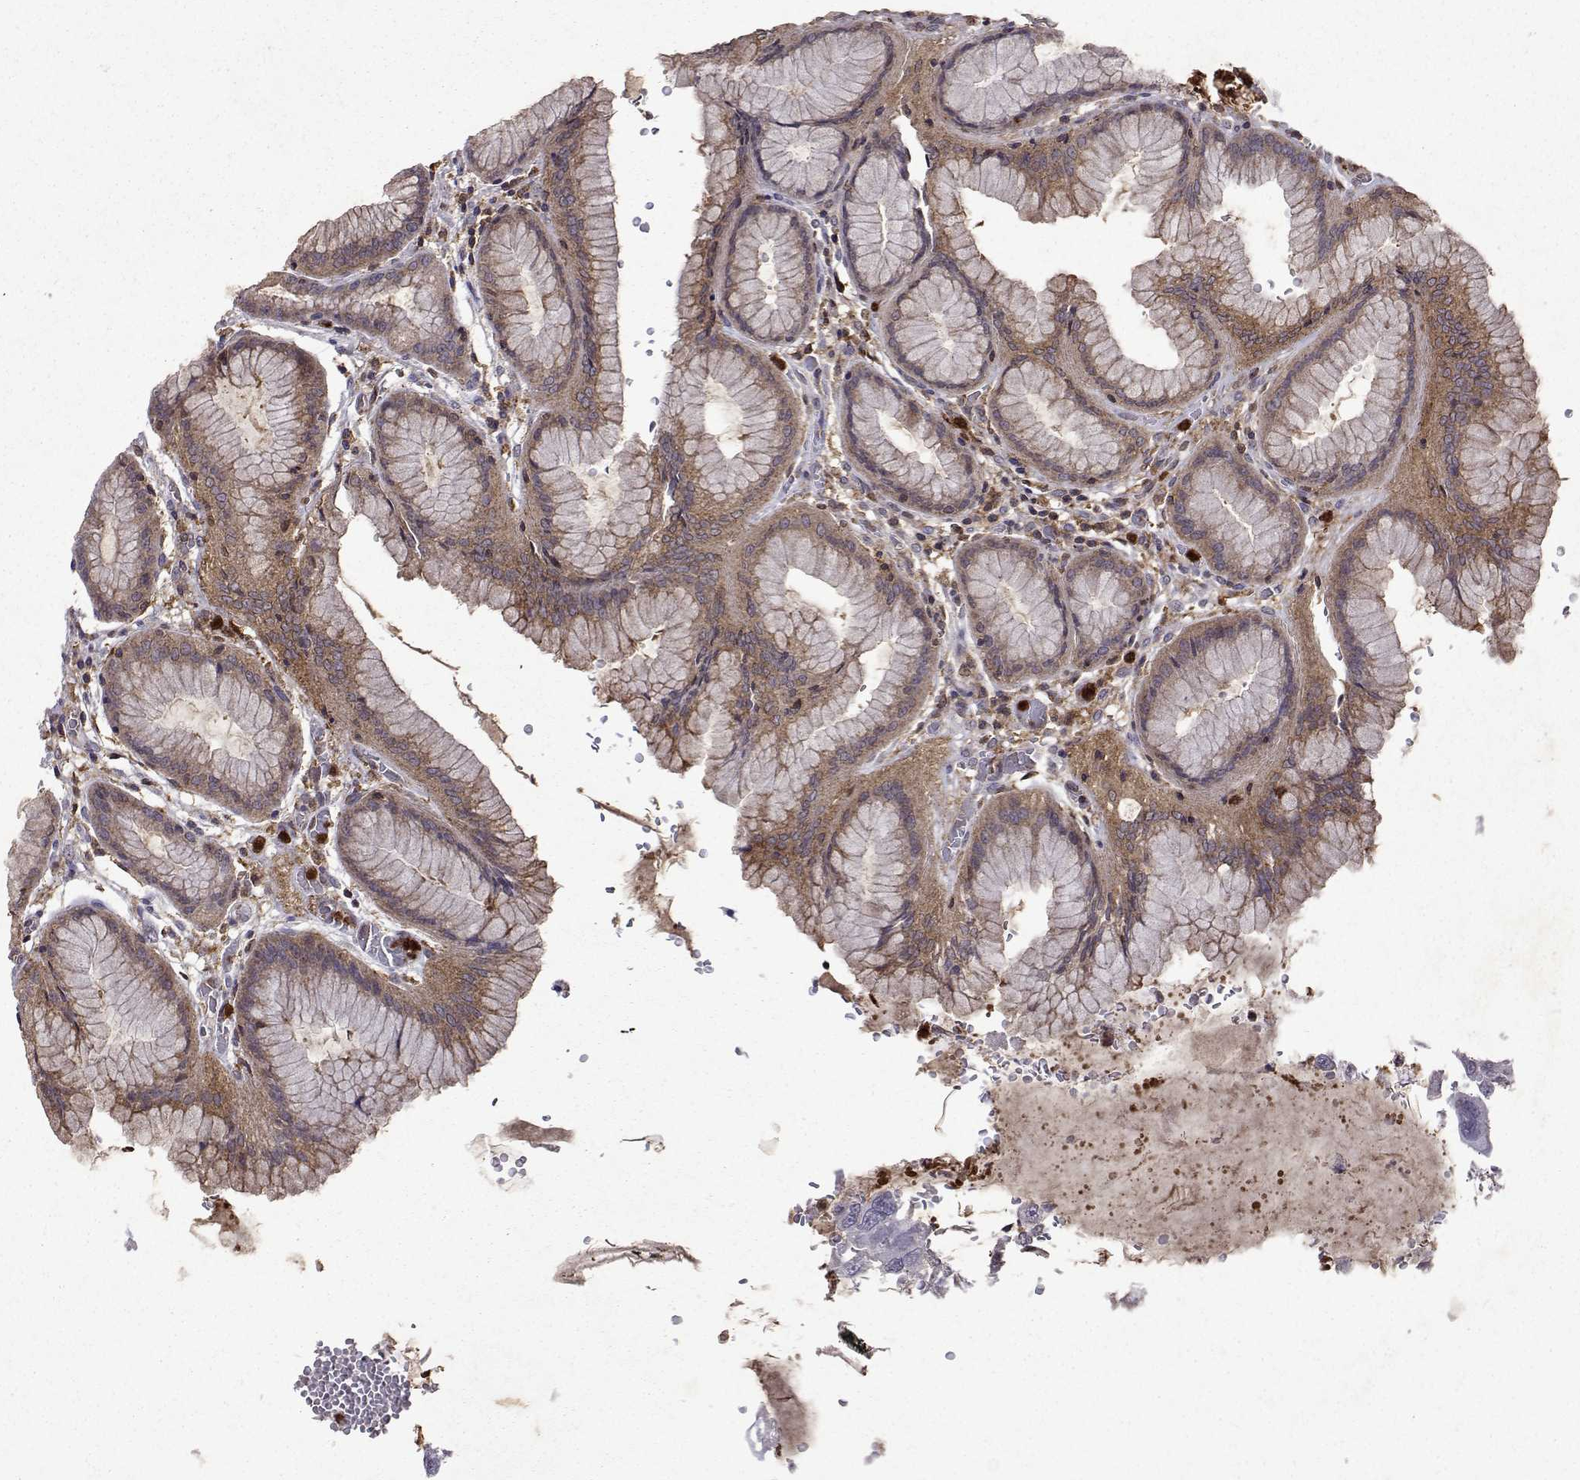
{"staining": {"intensity": "weak", "quantity": "25%-75%", "location": "cytoplasmic/membranous"}, "tissue": "stomach", "cell_type": "Glandular cells", "image_type": "normal", "snomed": [{"axis": "morphology", "description": "Normal tissue, NOS"}, {"axis": "topography", "description": "Stomach, upper"}, {"axis": "topography", "description": "Stomach"}], "caption": "Immunohistochemical staining of unremarkable human stomach displays weak cytoplasmic/membranous protein expression in about 25%-75% of glandular cells. The staining was performed using DAB (3,3'-diaminobenzidine) to visualize the protein expression in brown, while the nuclei were stained in blue with hematoxylin (Magnification: 20x).", "gene": "APAF1", "patient": {"sex": "male", "age": 48}}